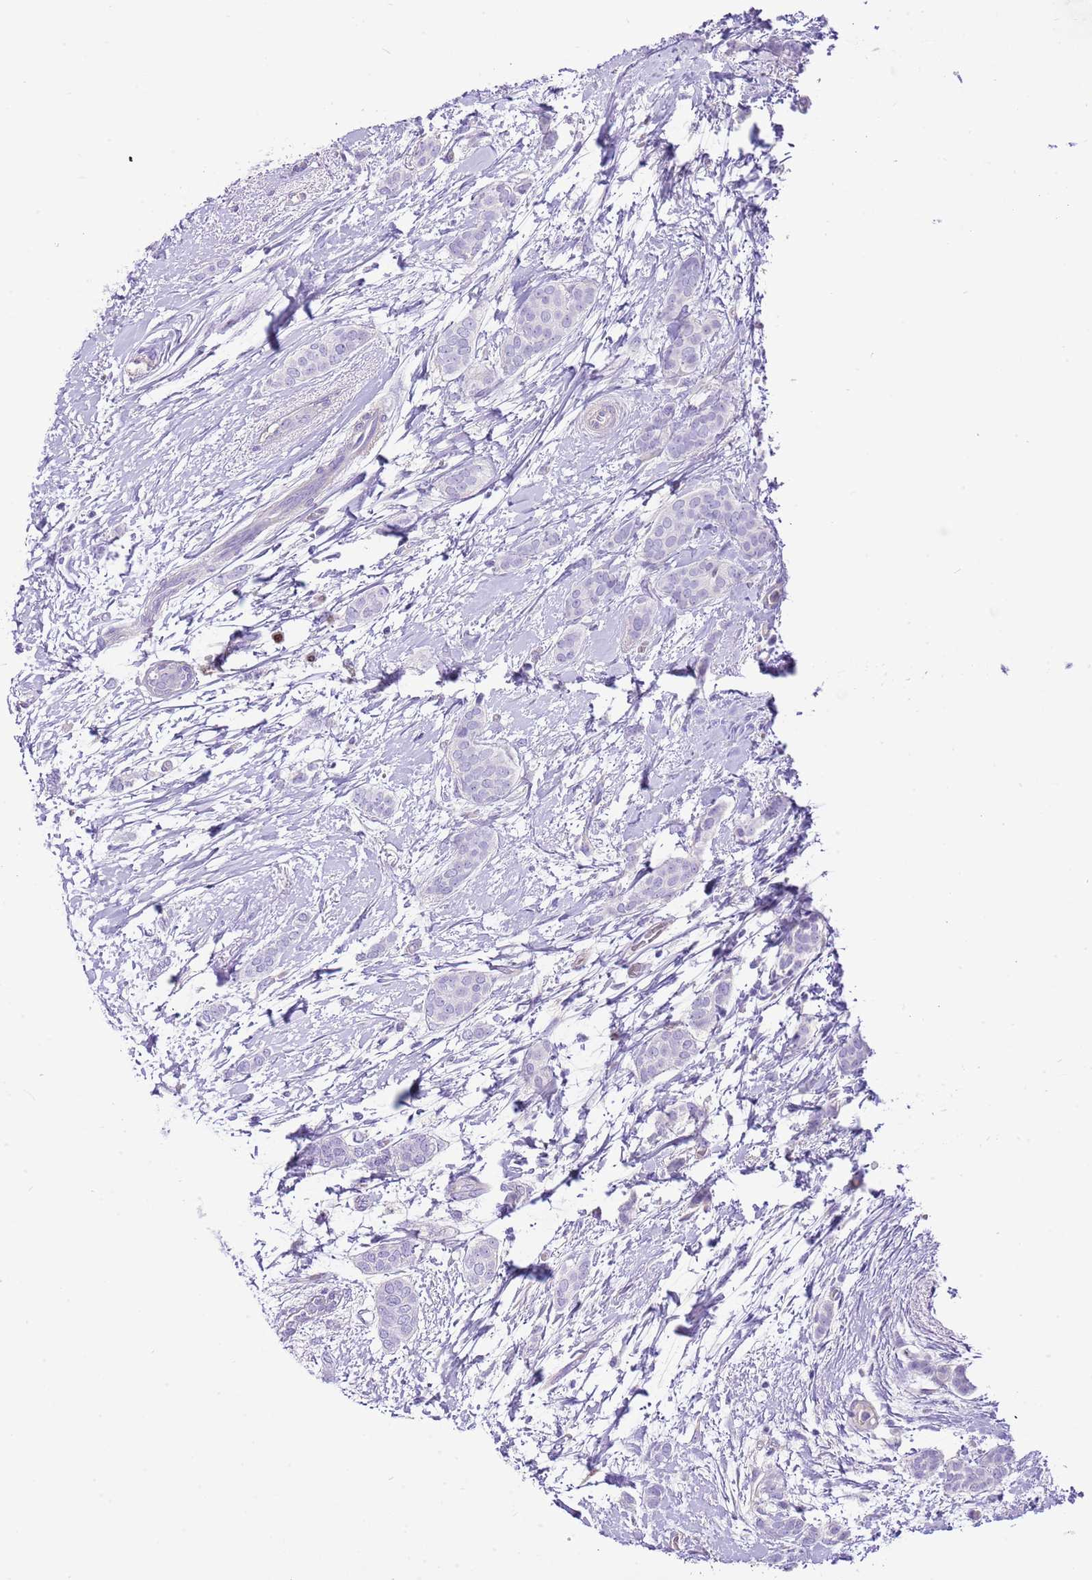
{"staining": {"intensity": "negative", "quantity": "none", "location": "none"}, "tissue": "breast cancer", "cell_type": "Tumor cells", "image_type": "cancer", "snomed": [{"axis": "morphology", "description": "Duct carcinoma"}, {"axis": "topography", "description": "Breast"}], "caption": "IHC image of human intraductal carcinoma (breast) stained for a protein (brown), which exhibits no expression in tumor cells.", "gene": "BHLHA15", "patient": {"sex": "female", "age": 72}}